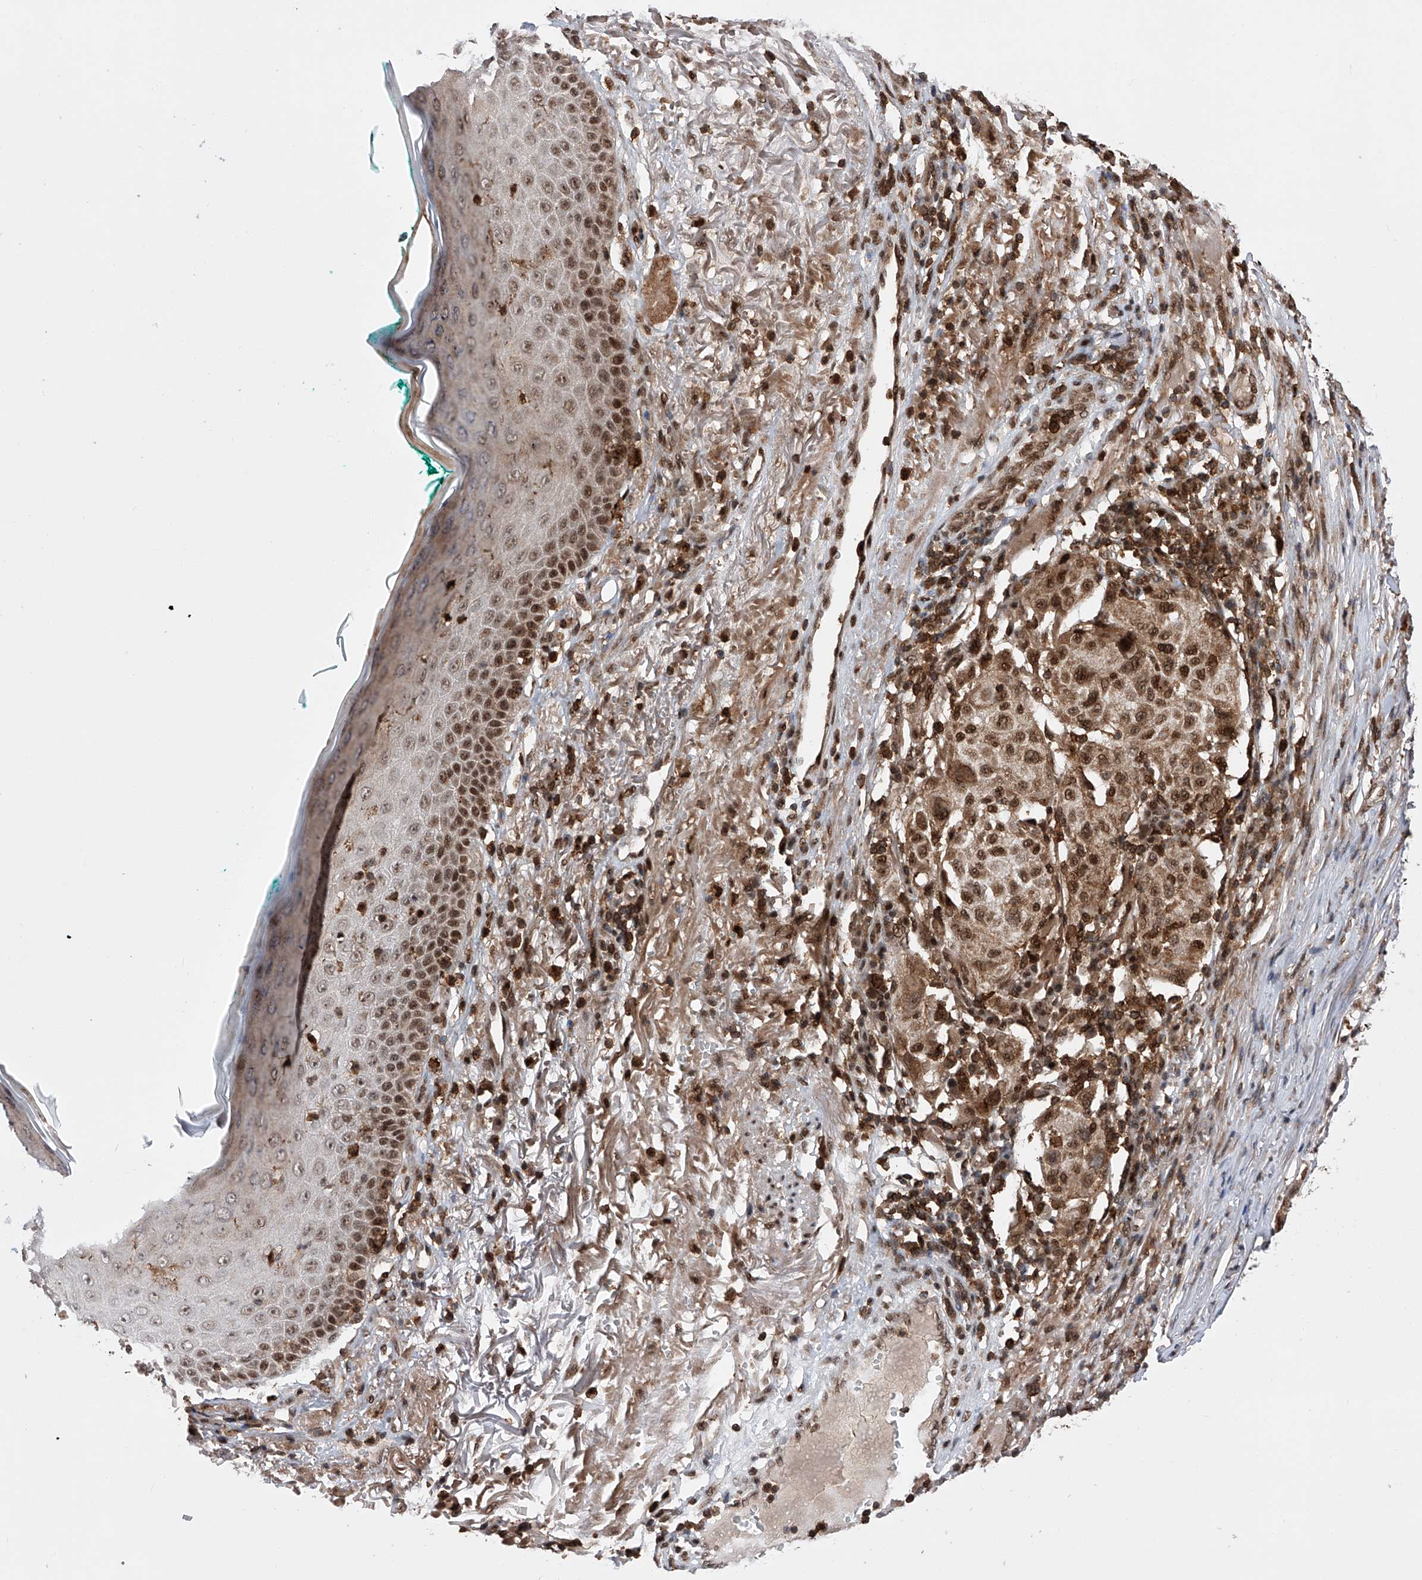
{"staining": {"intensity": "moderate", "quantity": ">75%", "location": "cytoplasmic/membranous,nuclear"}, "tissue": "melanoma", "cell_type": "Tumor cells", "image_type": "cancer", "snomed": [{"axis": "morphology", "description": "Necrosis, NOS"}, {"axis": "morphology", "description": "Malignant melanoma, NOS"}, {"axis": "topography", "description": "Skin"}], "caption": "A micrograph showing moderate cytoplasmic/membranous and nuclear positivity in about >75% of tumor cells in melanoma, as visualized by brown immunohistochemical staining.", "gene": "ZNF280D", "patient": {"sex": "female", "age": 87}}